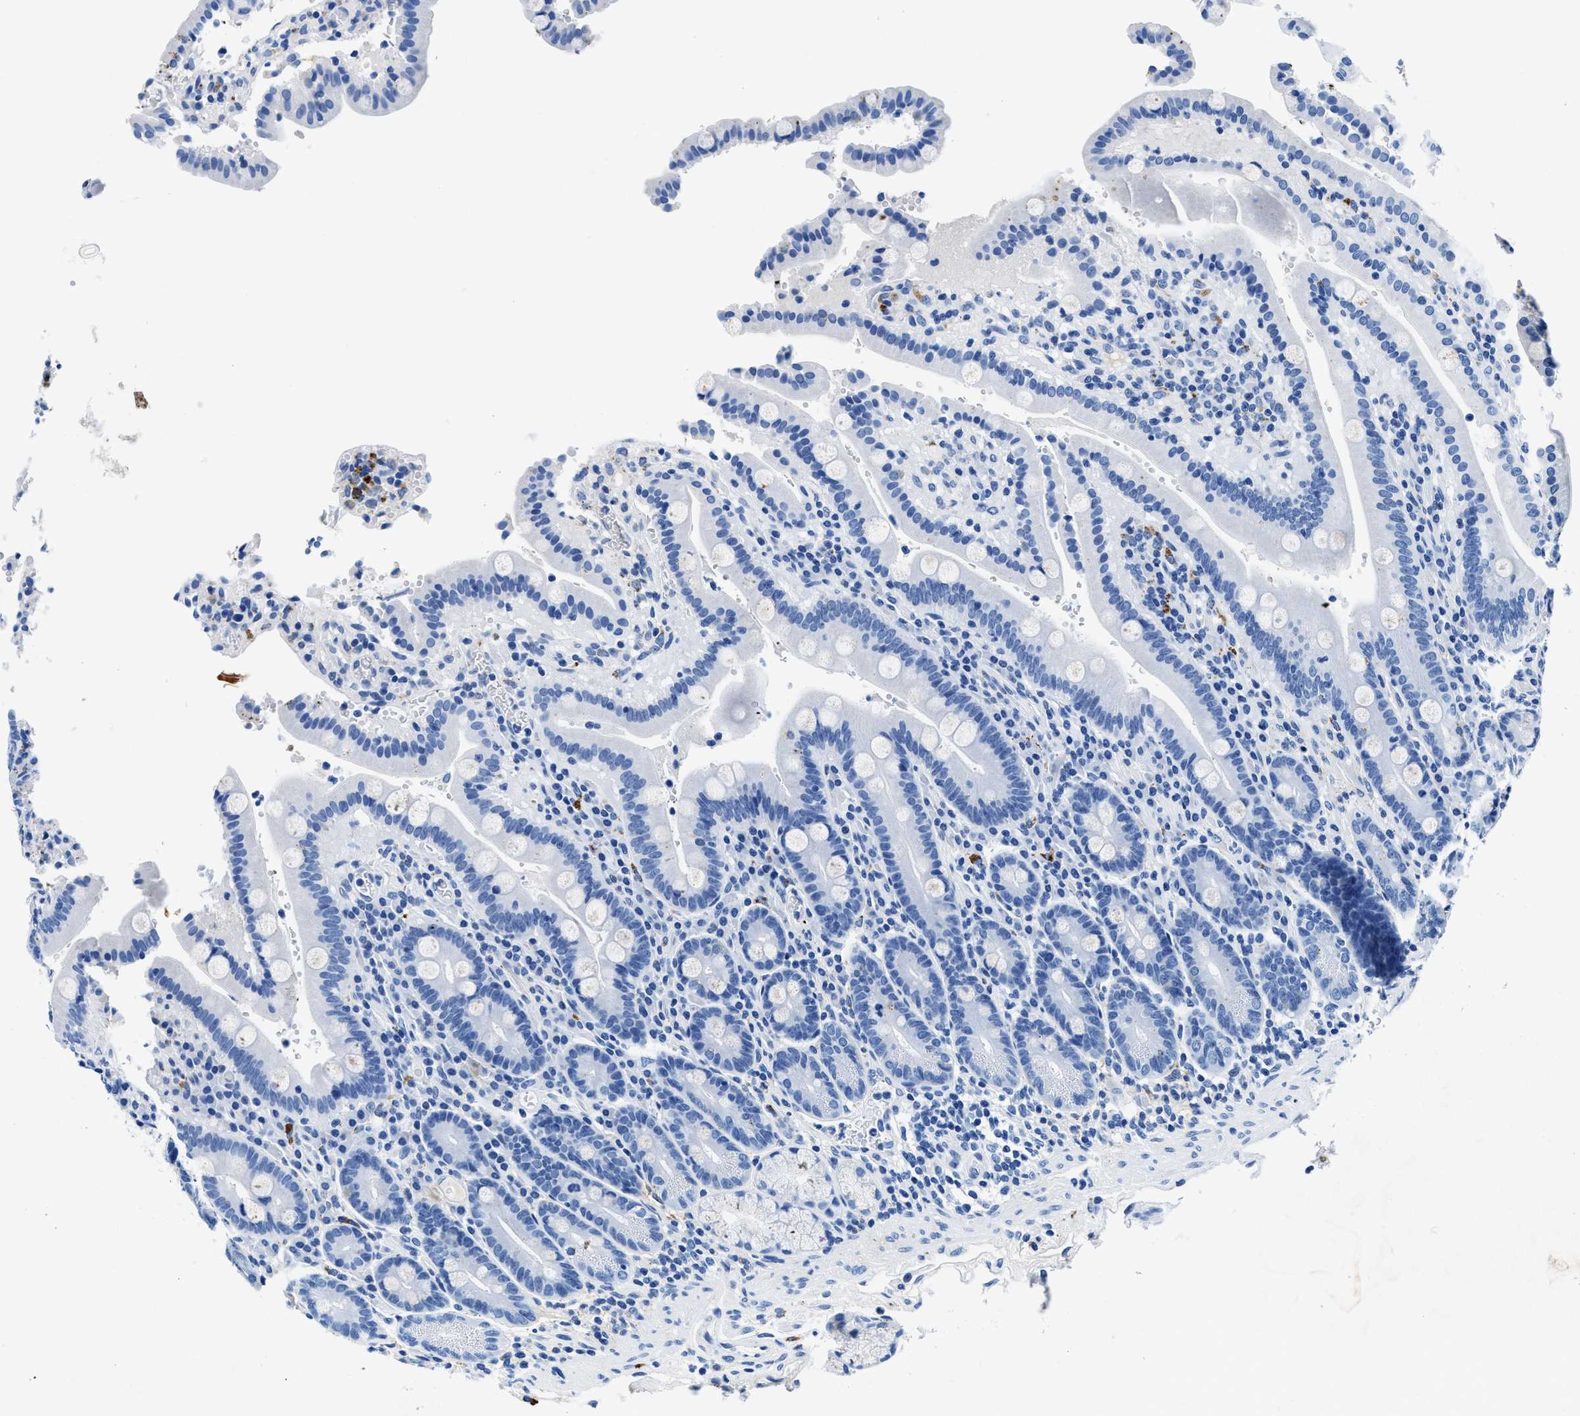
{"staining": {"intensity": "negative", "quantity": "none", "location": "none"}, "tissue": "duodenum", "cell_type": "Glandular cells", "image_type": "normal", "snomed": [{"axis": "morphology", "description": "Normal tissue, NOS"}, {"axis": "topography", "description": "Small intestine, NOS"}], "caption": "Micrograph shows no protein positivity in glandular cells of benign duodenum. (DAB (3,3'-diaminobenzidine) IHC, high magnification).", "gene": "OR14K1", "patient": {"sex": "female", "age": 71}}